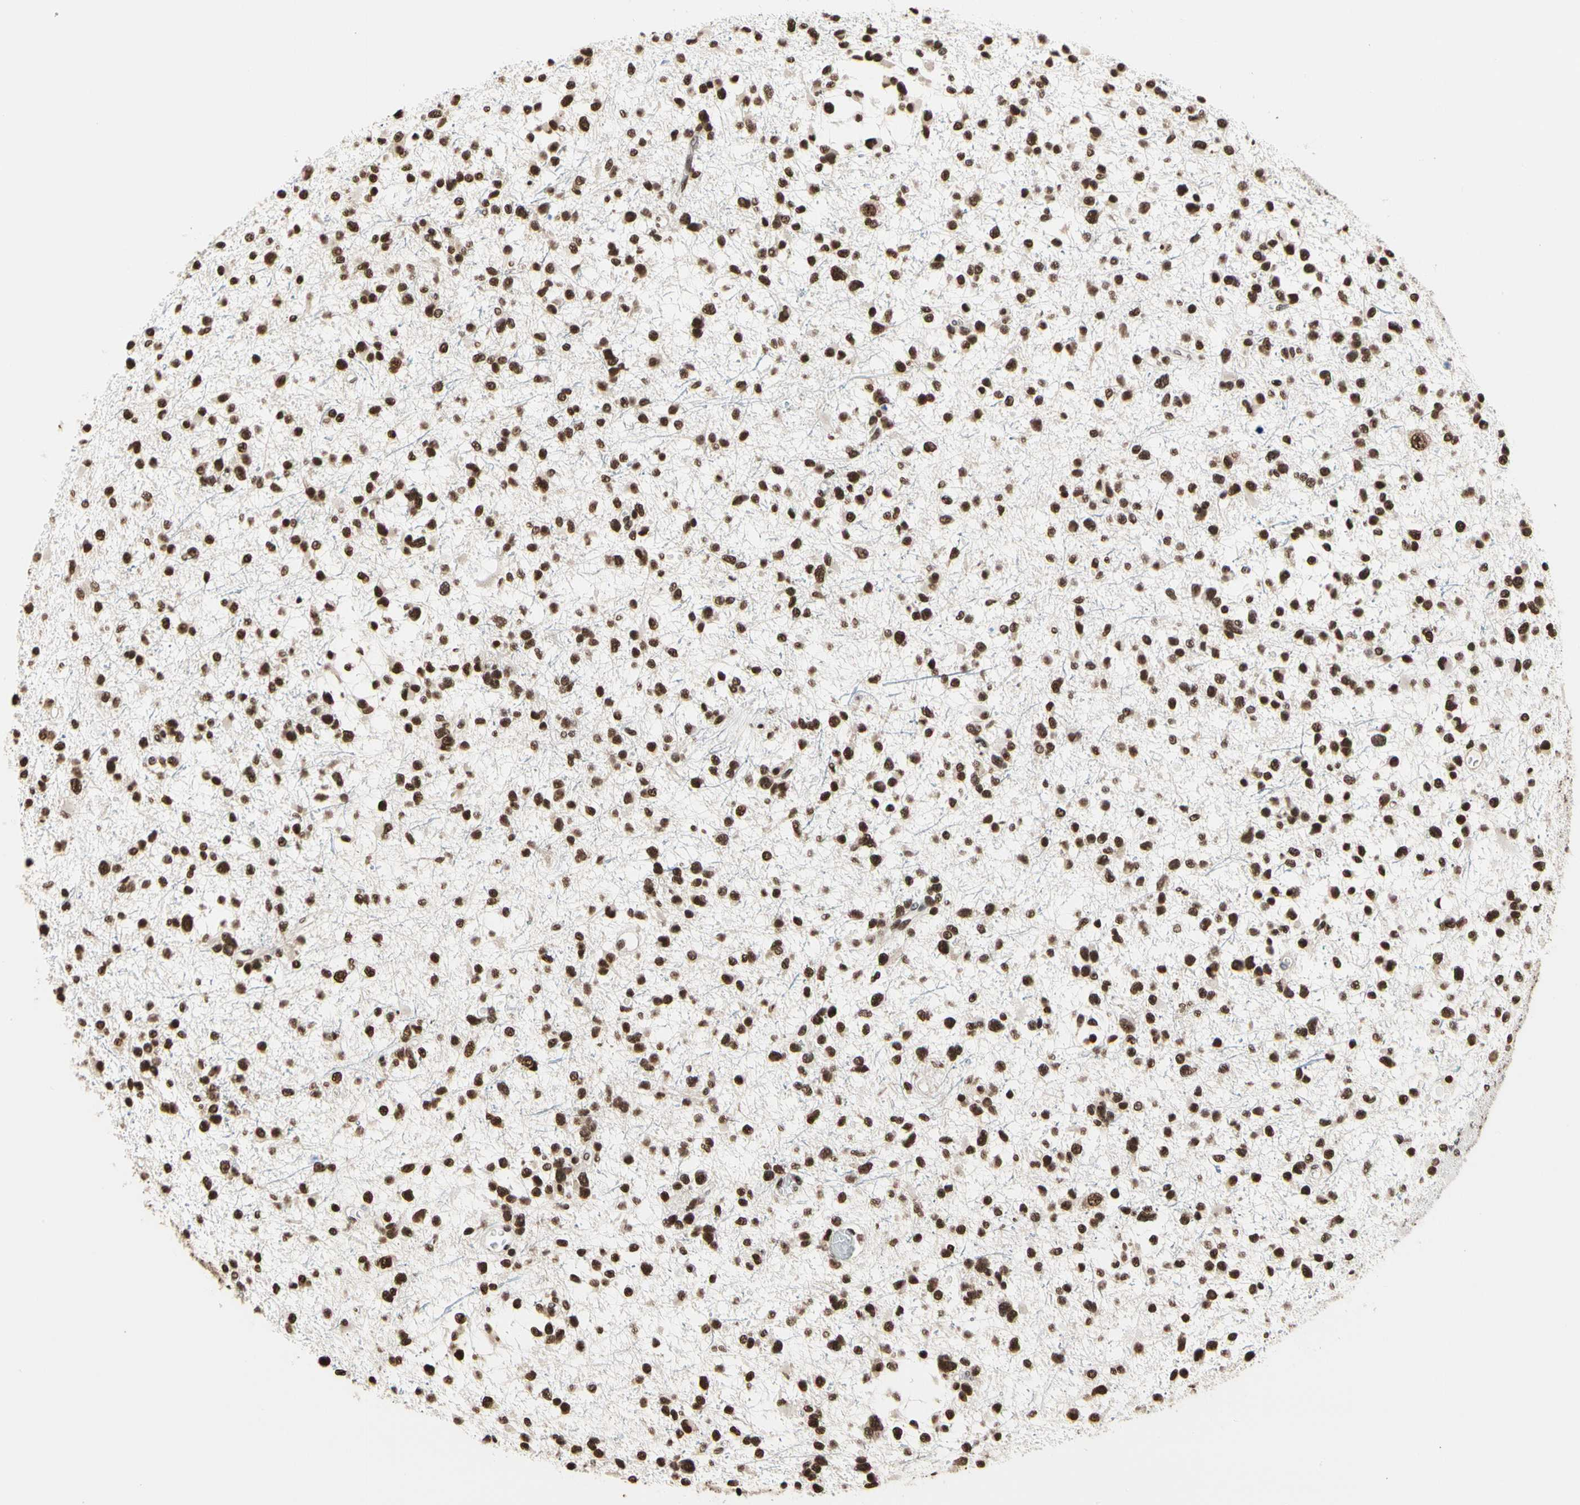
{"staining": {"intensity": "strong", "quantity": ">75%", "location": "nuclear"}, "tissue": "glioma", "cell_type": "Tumor cells", "image_type": "cancer", "snomed": [{"axis": "morphology", "description": "Glioma, malignant, Low grade"}, {"axis": "topography", "description": "Brain"}], "caption": "This image demonstrates immunohistochemistry (IHC) staining of glioma, with high strong nuclear expression in approximately >75% of tumor cells.", "gene": "HNRNPK", "patient": {"sex": "female", "age": 22}}